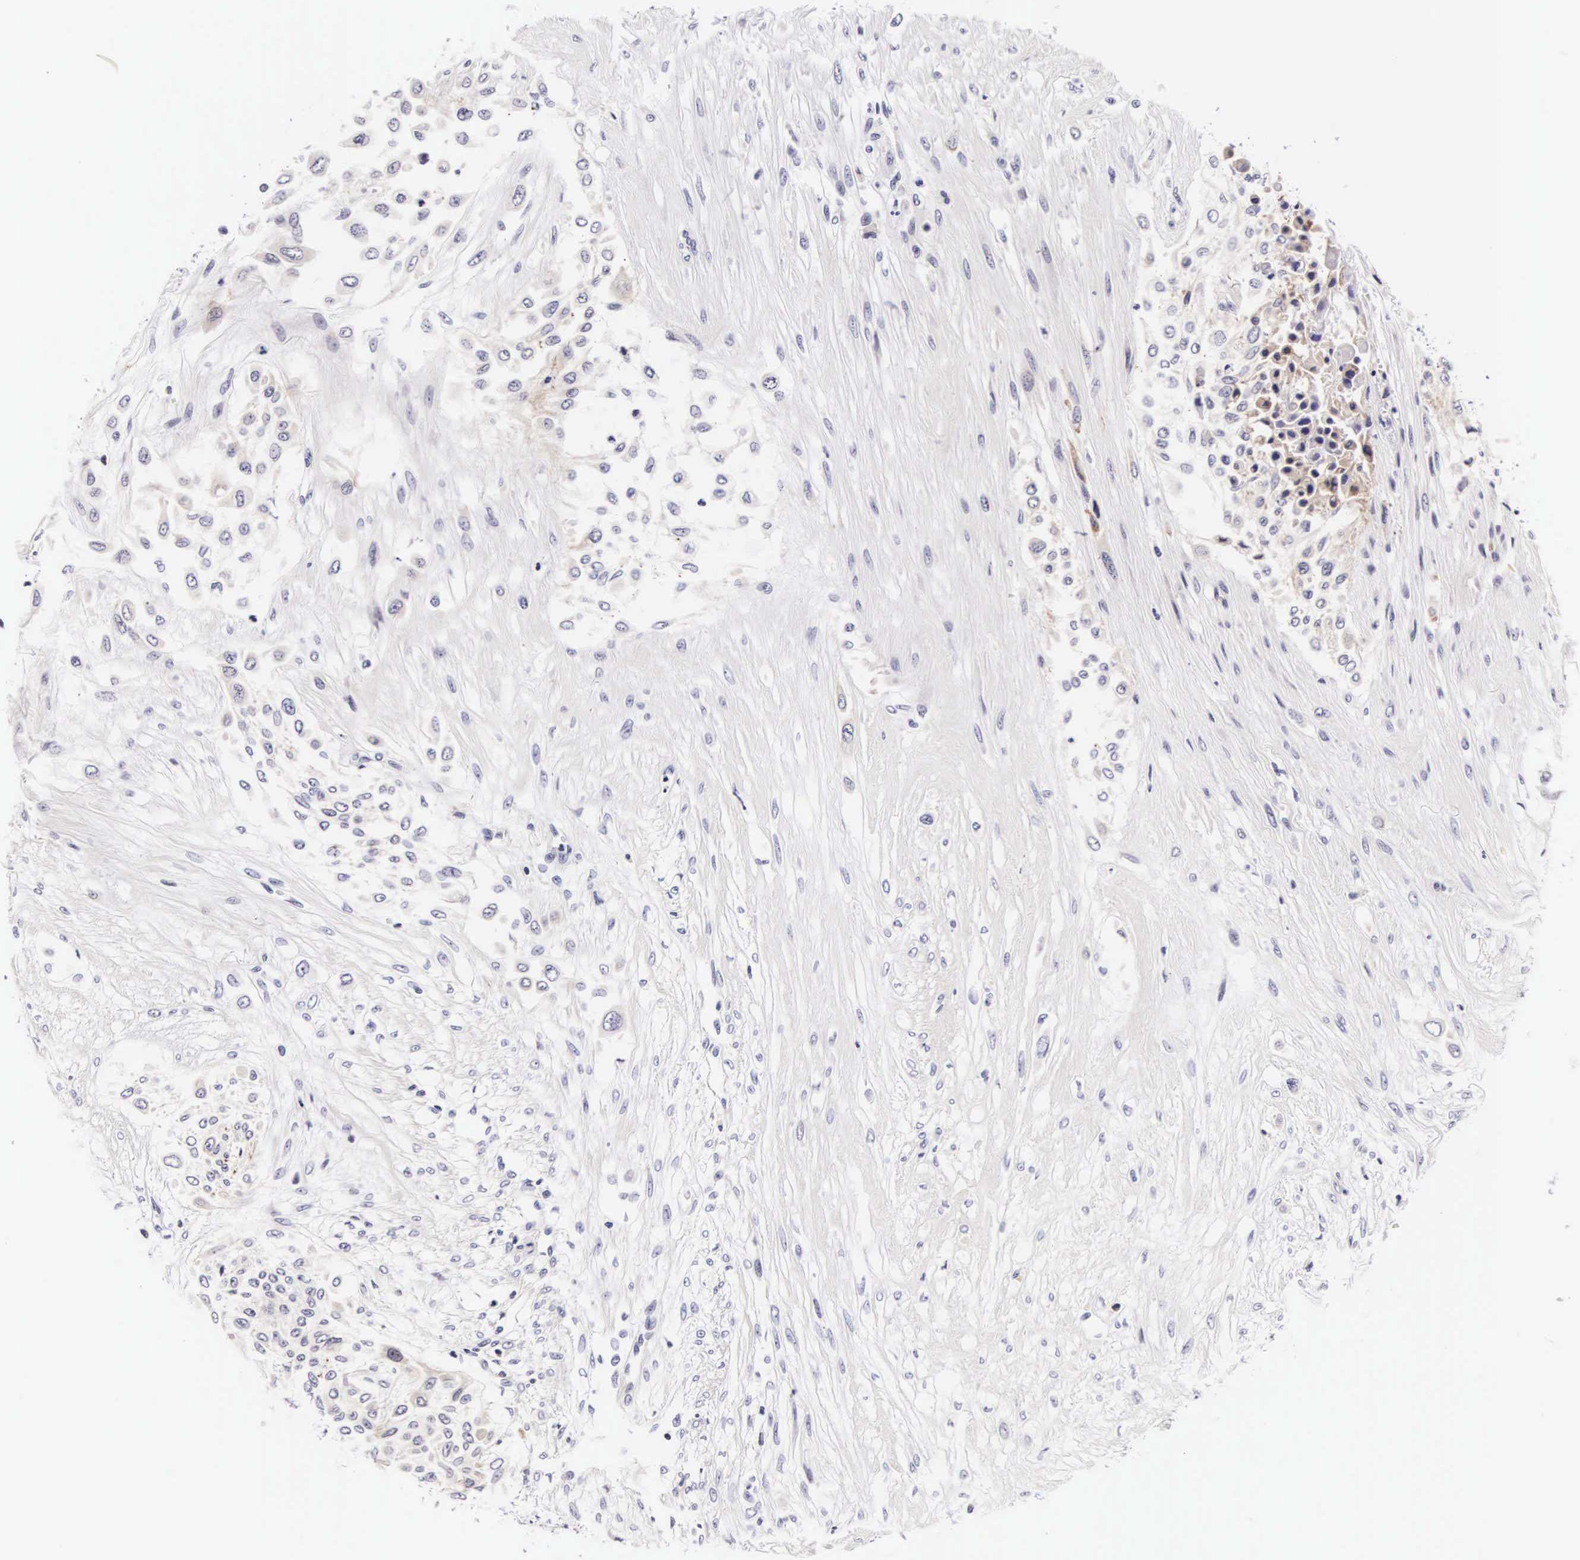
{"staining": {"intensity": "weak", "quantity": "<25%", "location": "cytoplasmic/membranous"}, "tissue": "urothelial cancer", "cell_type": "Tumor cells", "image_type": "cancer", "snomed": [{"axis": "morphology", "description": "Urothelial carcinoma, High grade"}, {"axis": "topography", "description": "Urinary bladder"}], "caption": "DAB immunohistochemical staining of human urothelial carcinoma (high-grade) displays no significant staining in tumor cells.", "gene": "PHETA2", "patient": {"sex": "male", "age": 57}}